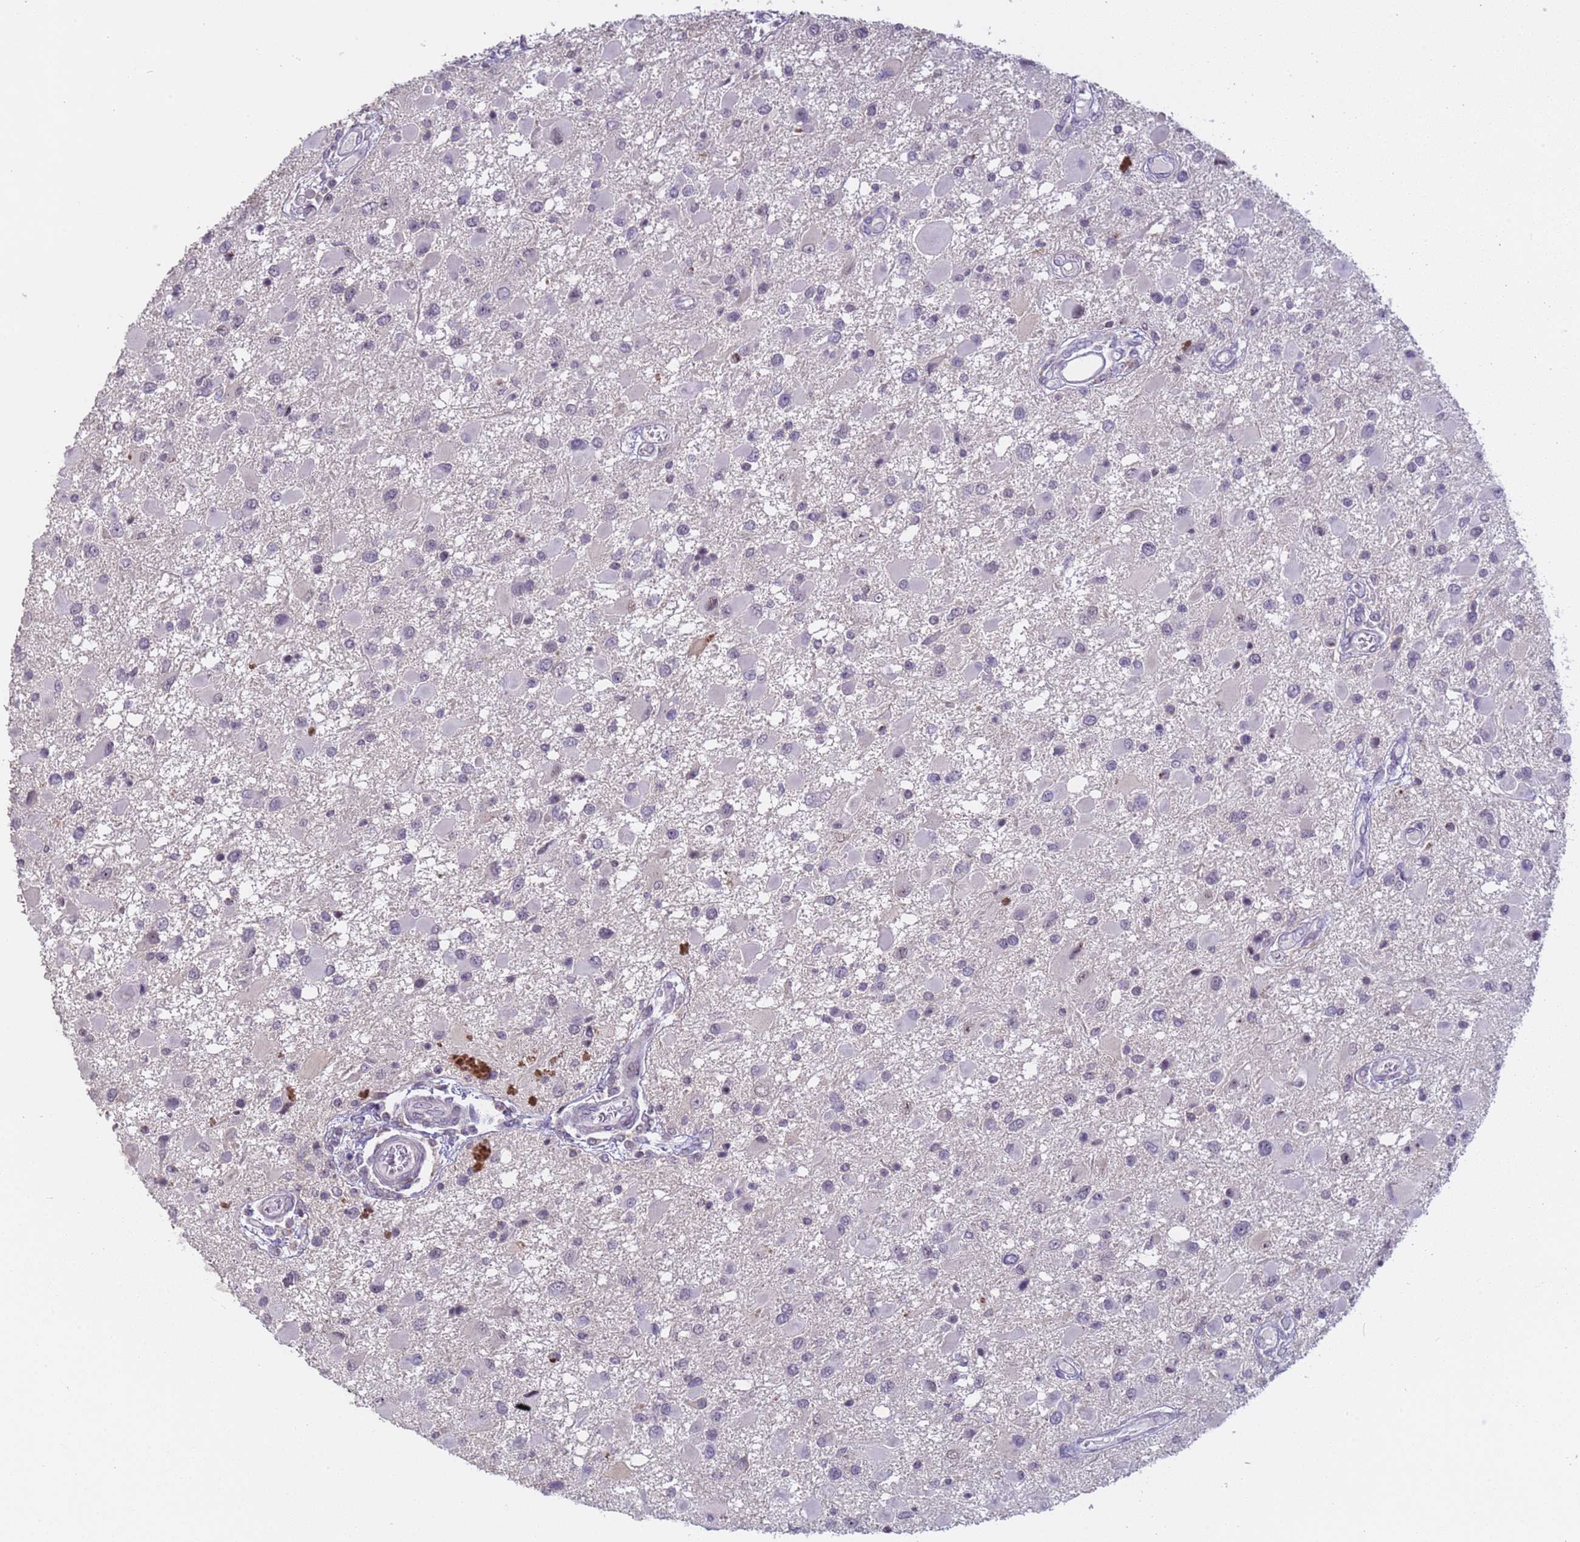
{"staining": {"intensity": "negative", "quantity": "none", "location": "none"}, "tissue": "glioma", "cell_type": "Tumor cells", "image_type": "cancer", "snomed": [{"axis": "morphology", "description": "Glioma, malignant, High grade"}, {"axis": "topography", "description": "Brain"}], "caption": "Tumor cells show no significant protein staining in glioma.", "gene": "VWA3A", "patient": {"sex": "male", "age": 53}}